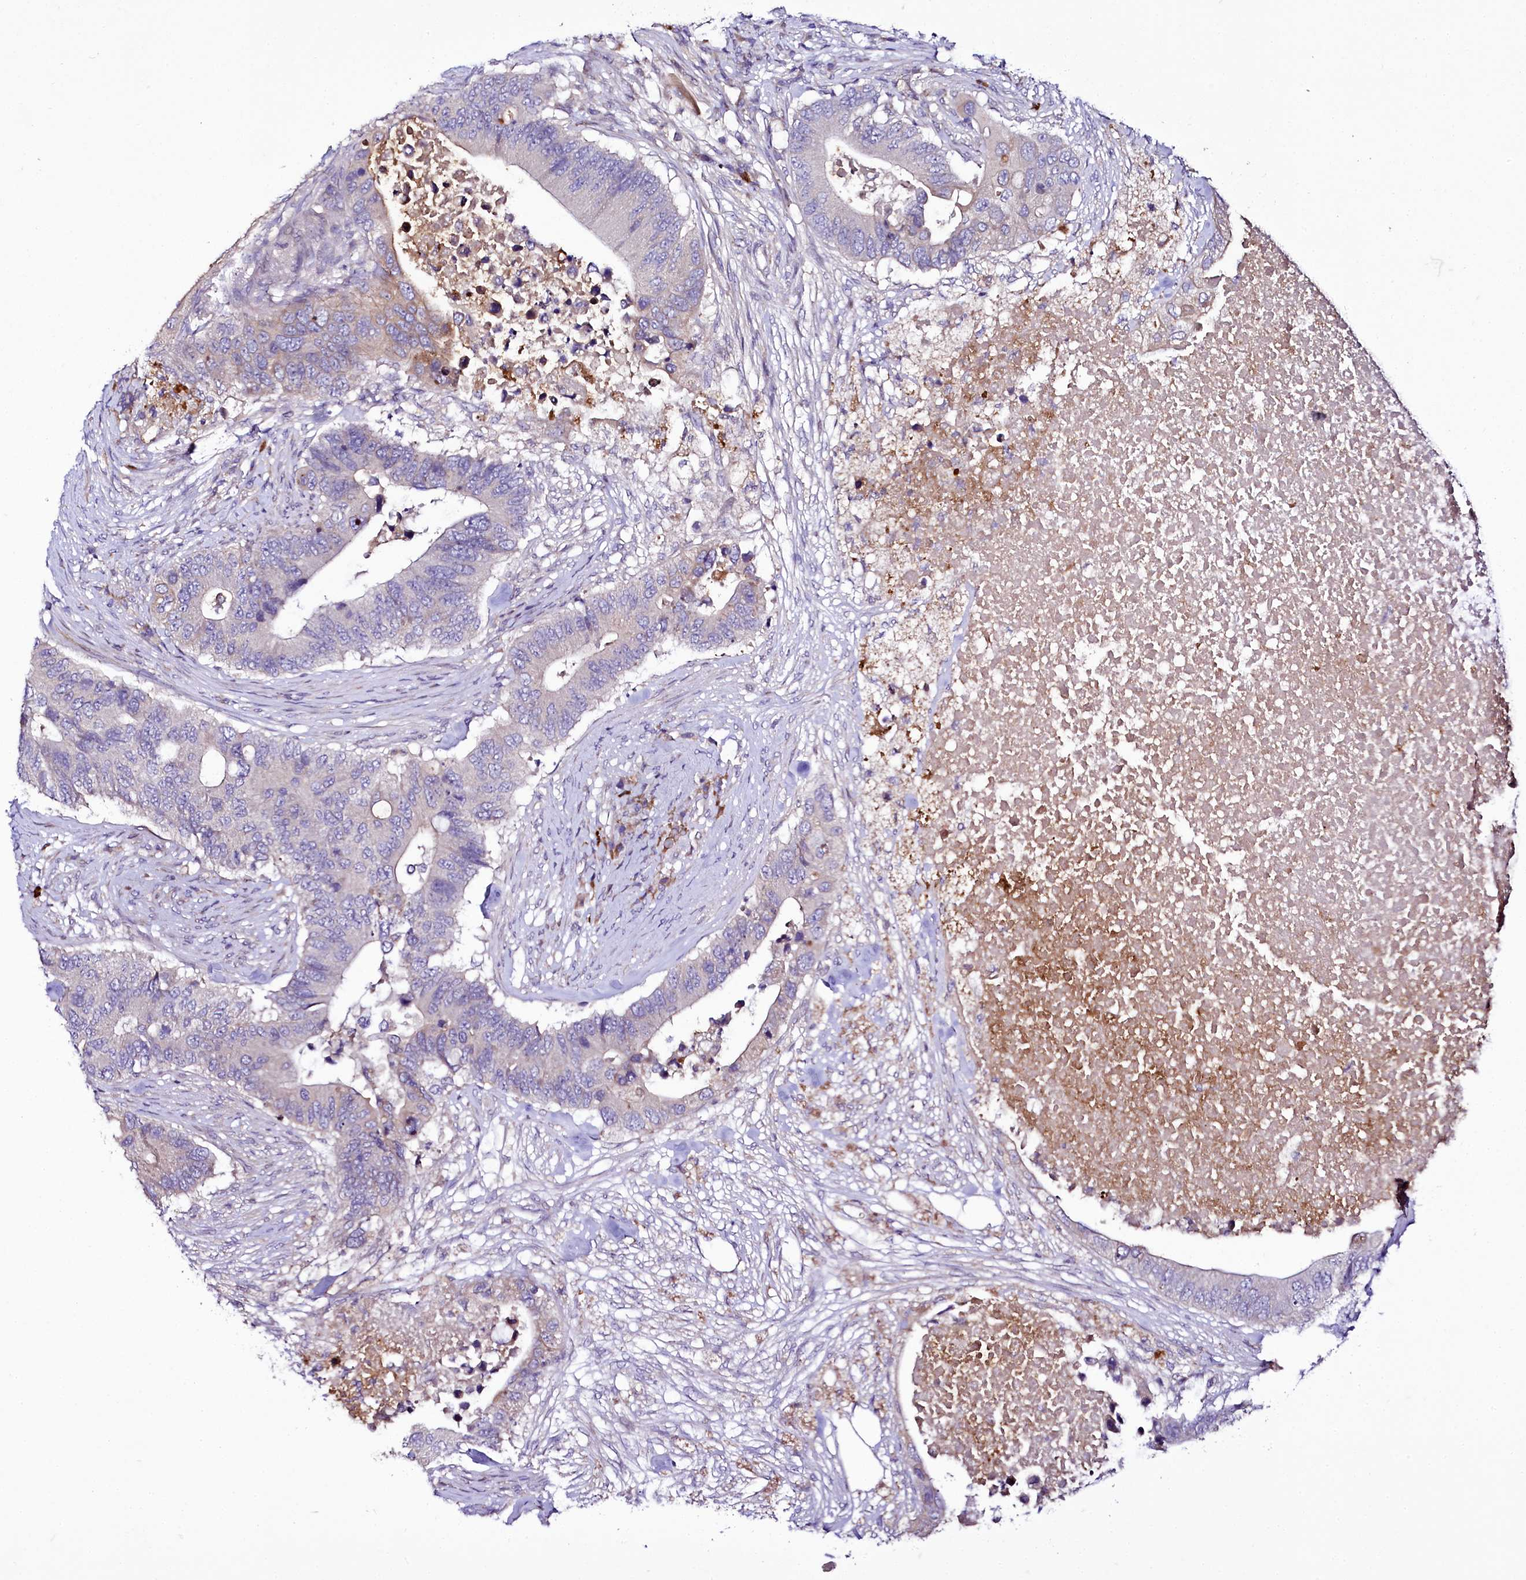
{"staining": {"intensity": "negative", "quantity": "none", "location": "none"}, "tissue": "colorectal cancer", "cell_type": "Tumor cells", "image_type": "cancer", "snomed": [{"axis": "morphology", "description": "Adenocarcinoma, NOS"}, {"axis": "topography", "description": "Colon"}], "caption": "Immunohistochemical staining of human colorectal cancer exhibits no significant positivity in tumor cells.", "gene": "ZC3H12C", "patient": {"sex": "male", "age": 71}}